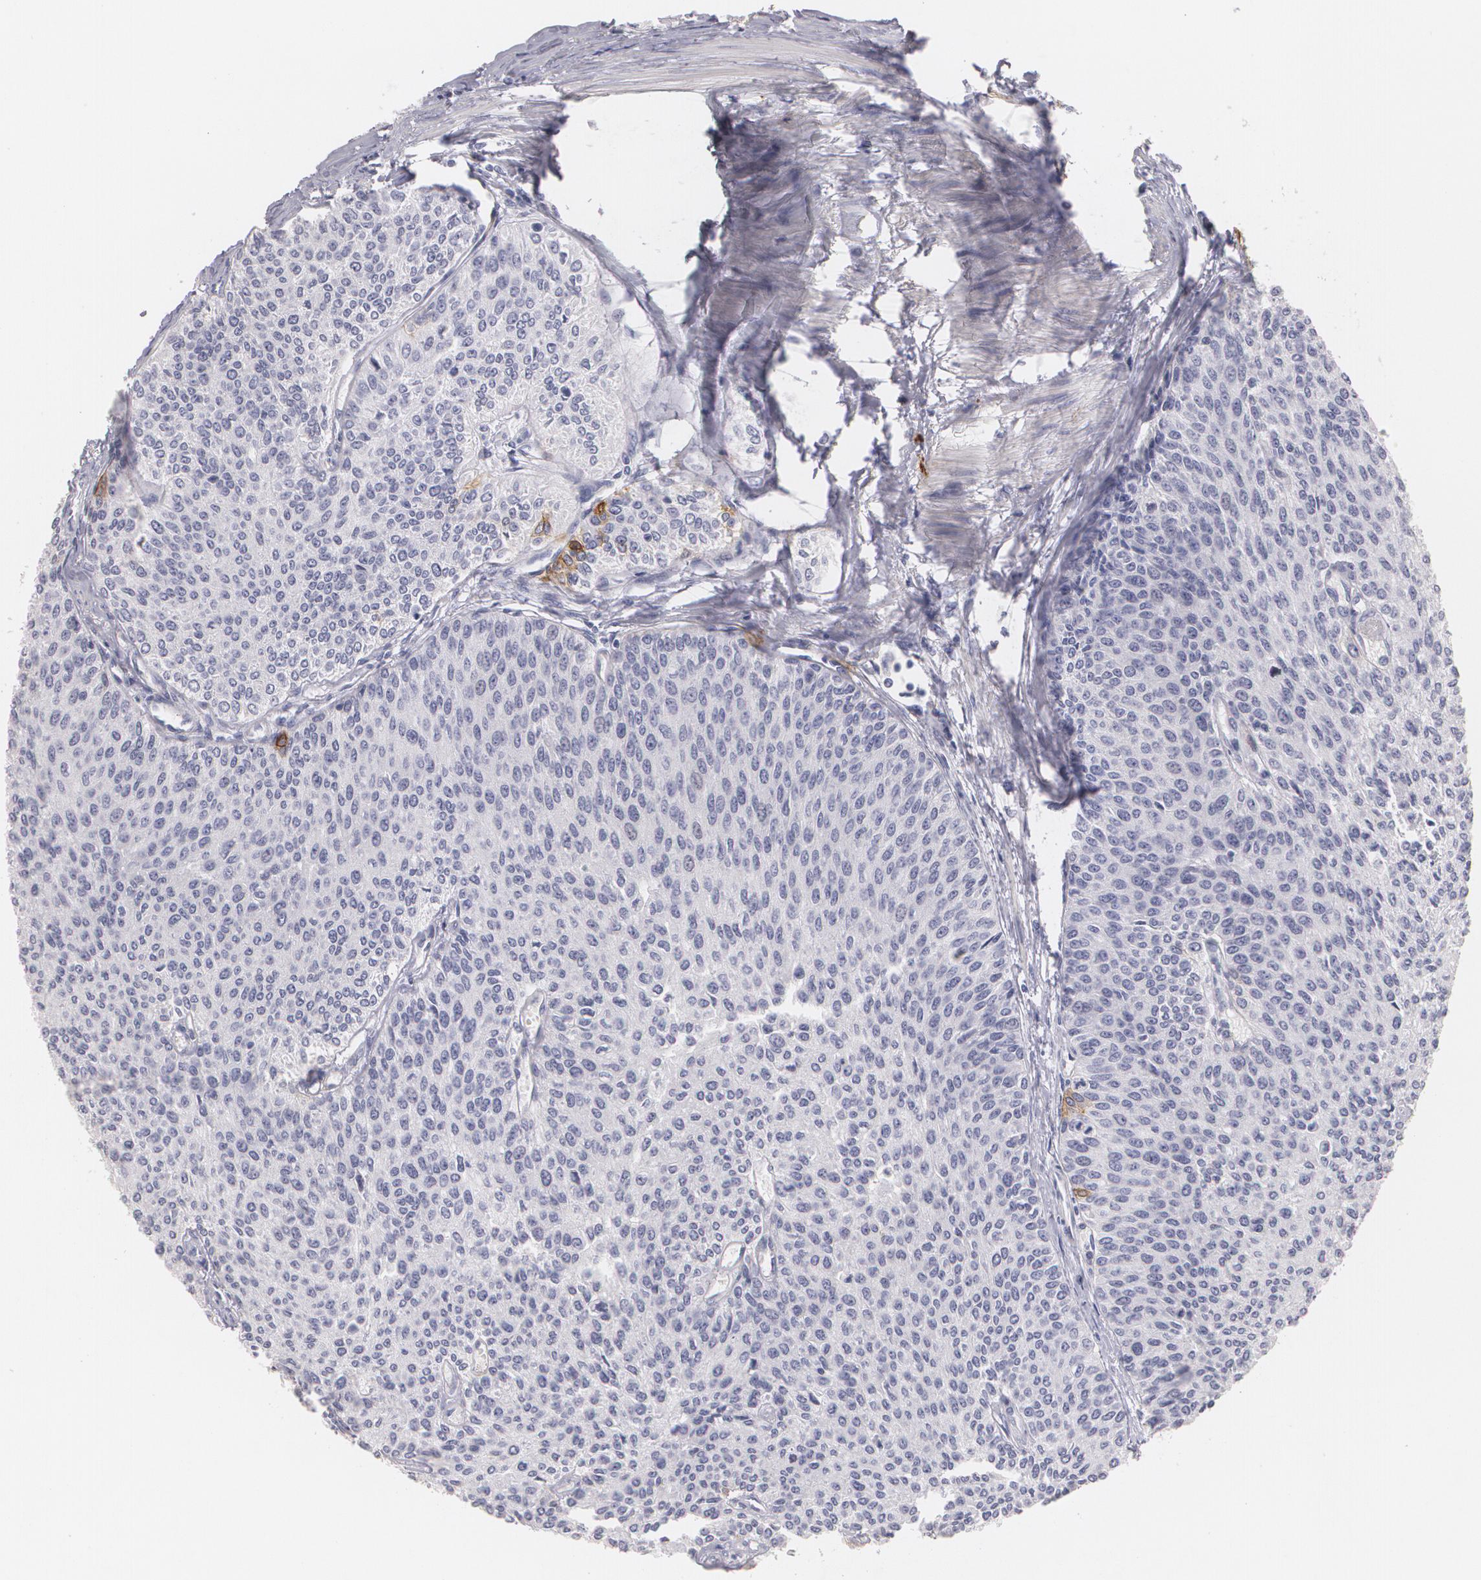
{"staining": {"intensity": "negative", "quantity": "none", "location": "none"}, "tissue": "urothelial cancer", "cell_type": "Tumor cells", "image_type": "cancer", "snomed": [{"axis": "morphology", "description": "Urothelial carcinoma, Low grade"}, {"axis": "topography", "description": "Urinary bladder"}], "caption": "This image is of urothelial carcinoma (low-grade) stained with IHC to label a protein in brown with the nuclei are counter-stained blue. There is no positivity in tumor cells.", "gene": "NGFR", "patient": {"sex": "female", "age": 73}}